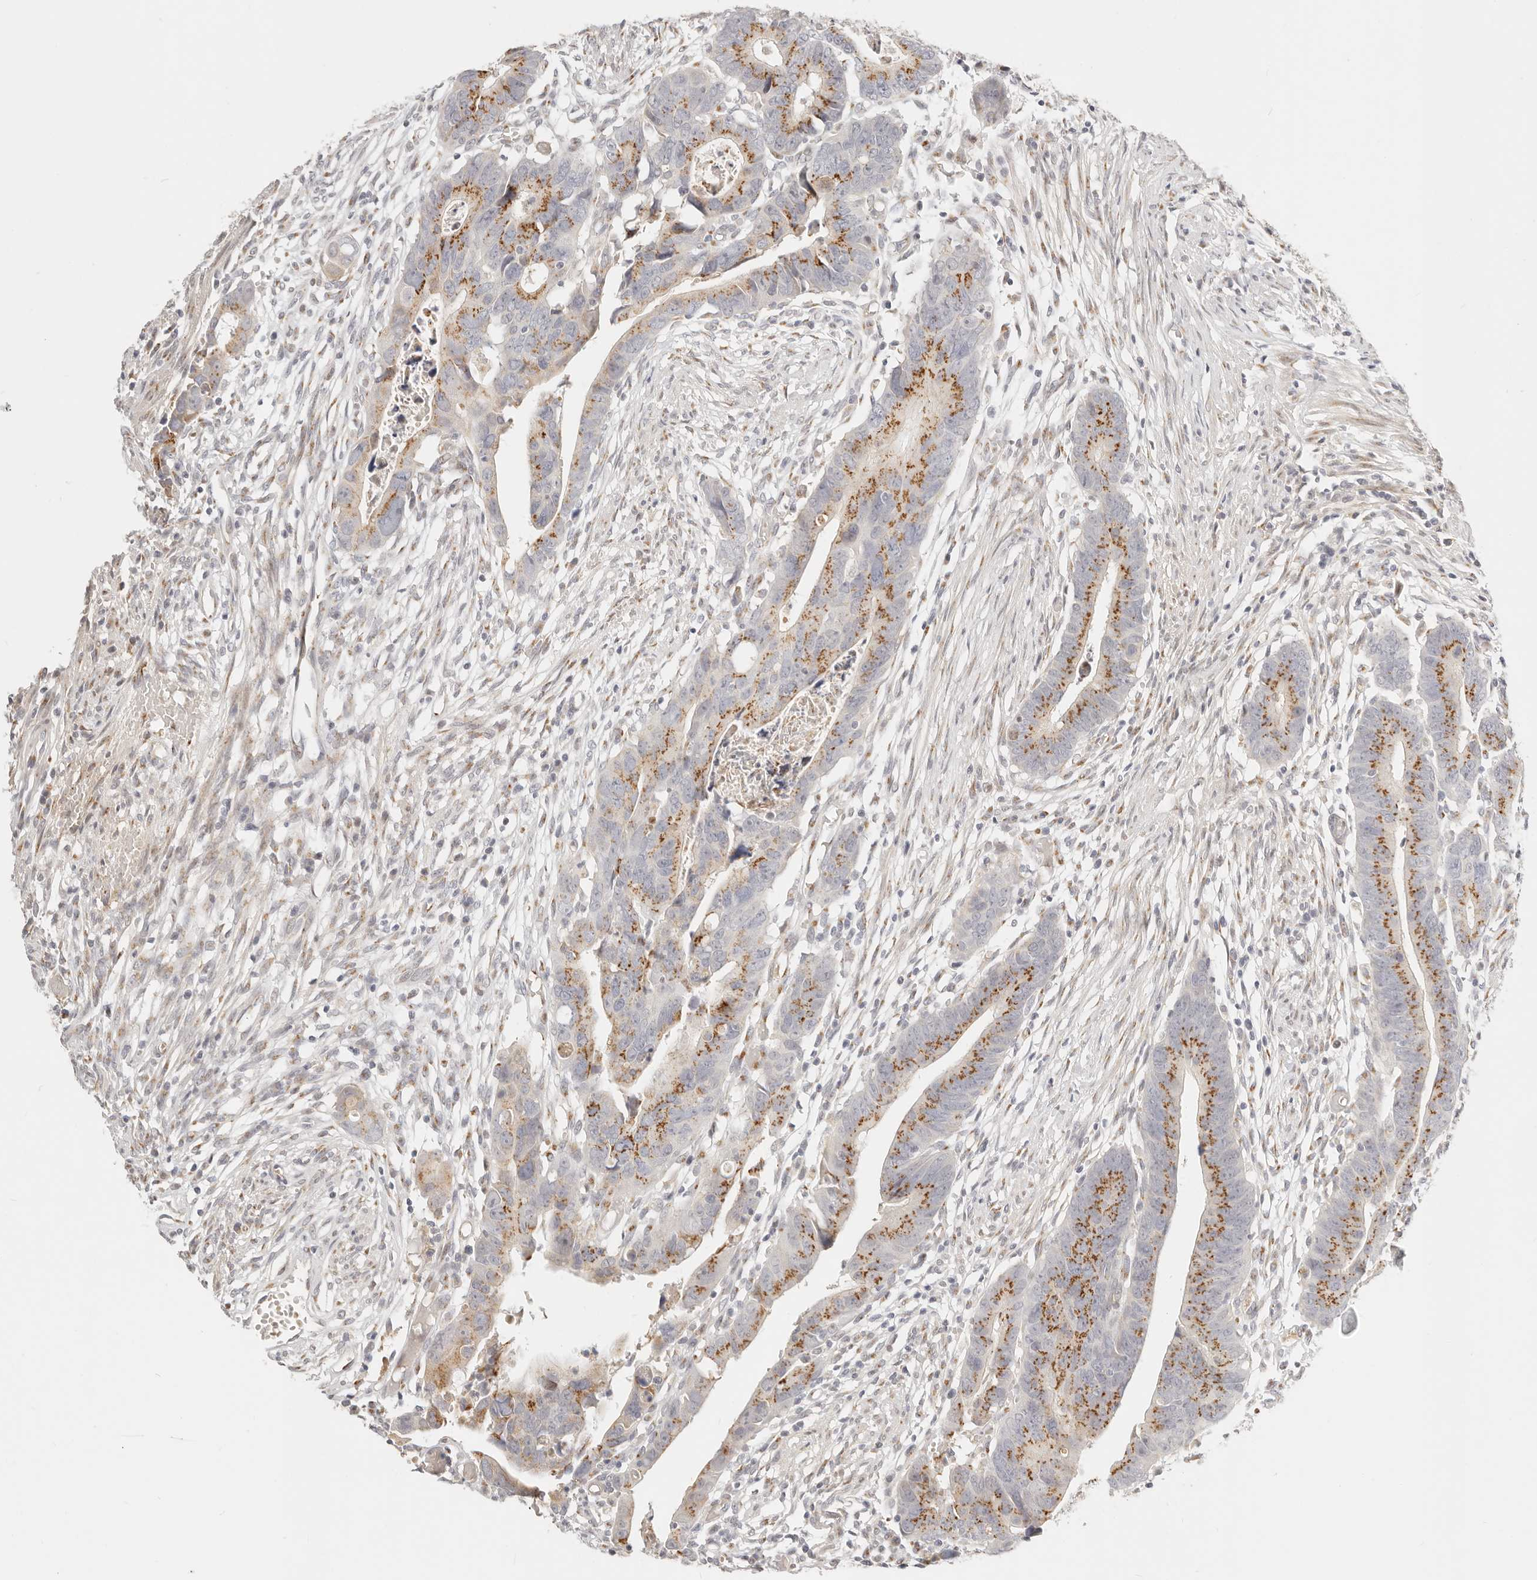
{"staining": {"intensity": "moderate", "quantity": ">75%", "location": "cytoplasmic/membranous"}, "tissue": "colorectal cancer", "cell_type": "Tumor cells", "image_type": "cancer", "snomed": [{"axis": "morphology", "description": "Adenocarcinoma, NOS"}, {"axis": "topography", "description": "Rectum"}], "caption": "High-power microscopy captured an immunohistochemistry (IHC) image of colorectal cancer, revealing moderate cytoplasmic/membranous expression in approximately >75% of tumor cells.", "gene": "FAM20B", "patient": {"sex": "female", "age": 65}}